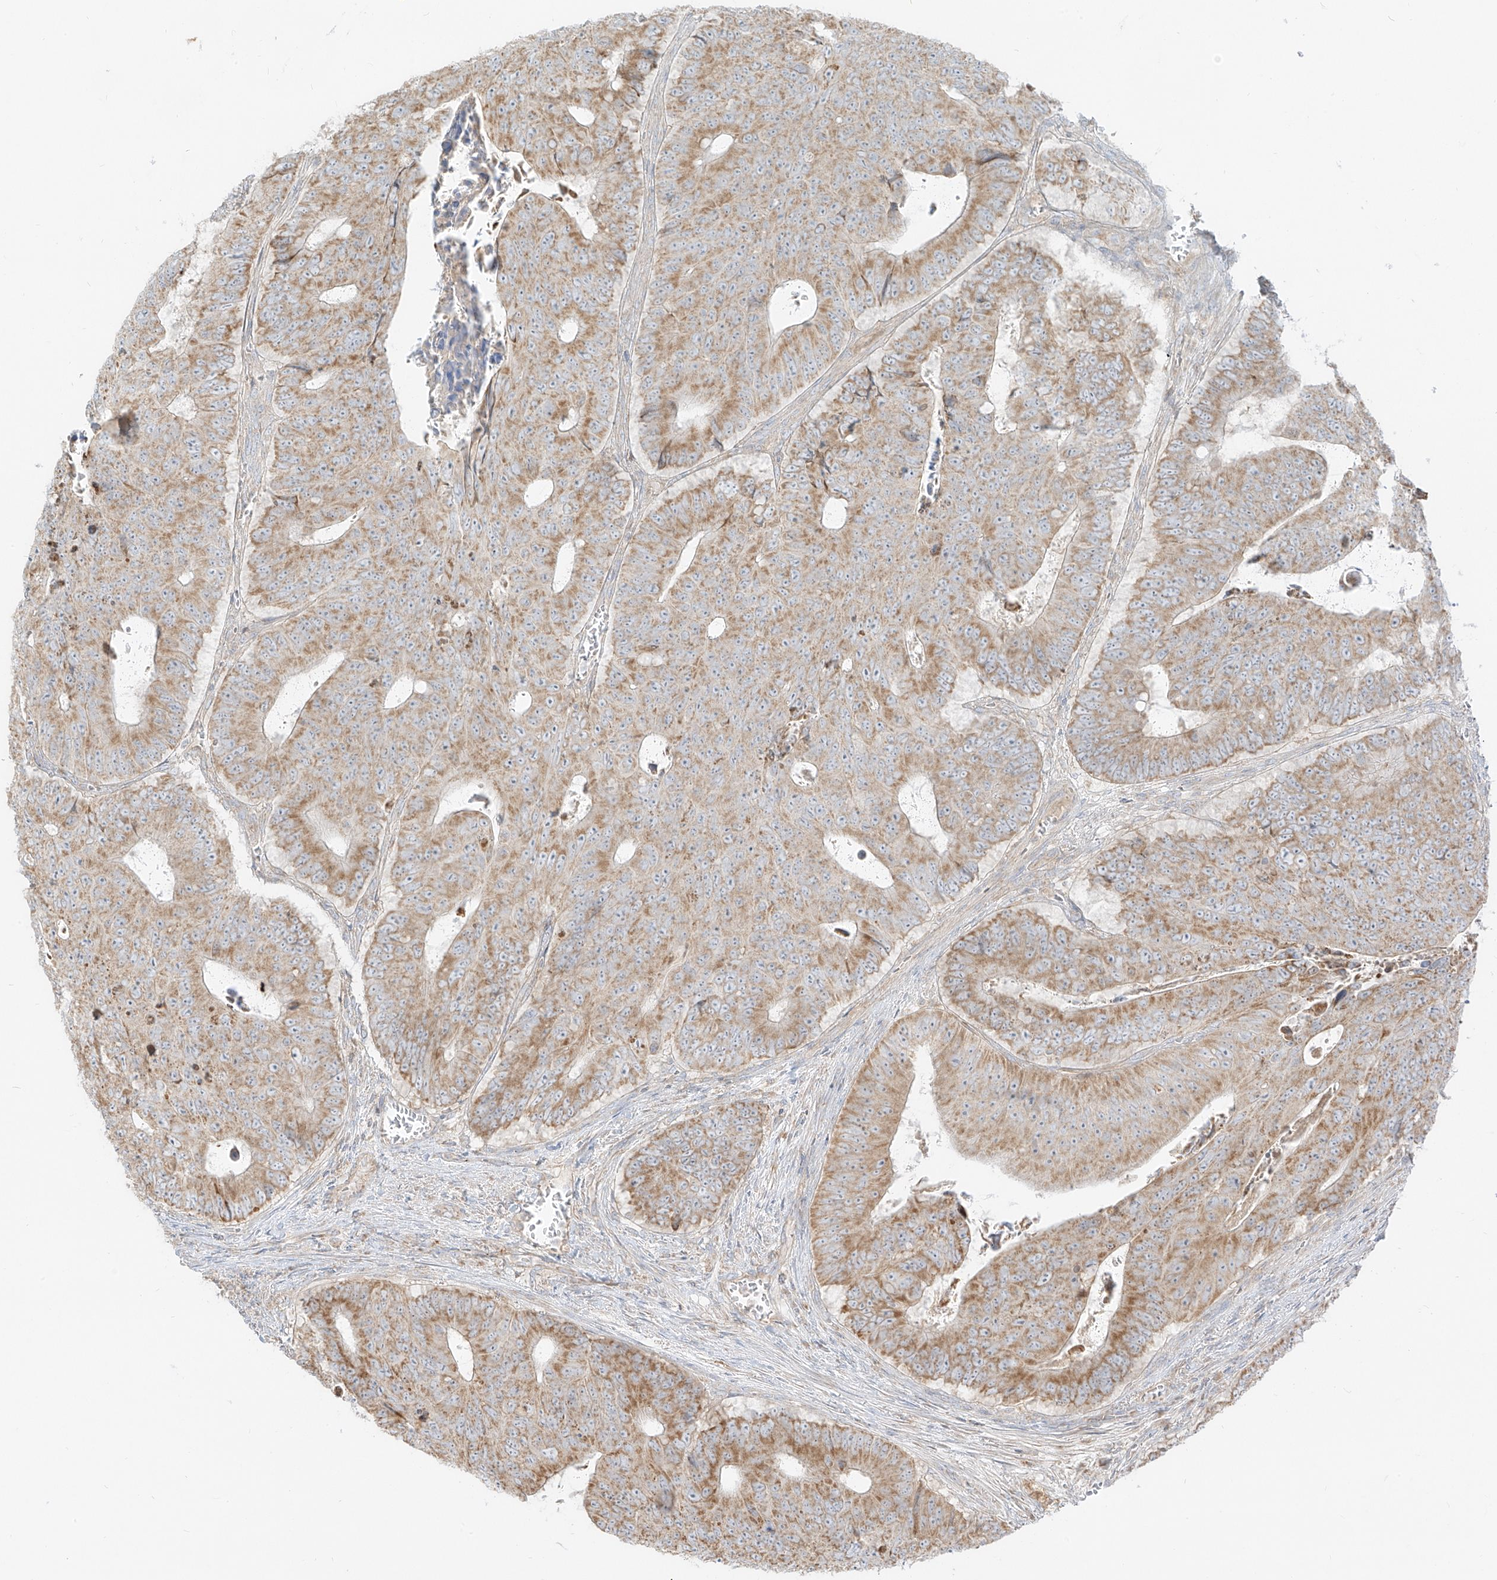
{"staining": {"intensity": "moderate", "quantity": "25%-75%", "location": "cytoplasmic/membranous"}, "tissue": "colorectal cancer", "cell_type": "Tumor cells", "image_type": "cancer", "snomed": [{"axis": "morphology", "description": "Adenocarcinoma, NOS"}, {"axis": "topography", "description": "Colon"}], "caption": "Immunohistochemical staining of human colorectal cancer (adenocarcinoma) exhibits medium levels of moderate cytoplasmic/membranous protein positivity in approximately 25%-75% of tumor cells. (brown staining indicates protein expression, while blue staining denotes nuclei).", "gene": "ZIM3", "patient": {"sex": "male", "age": 87}}